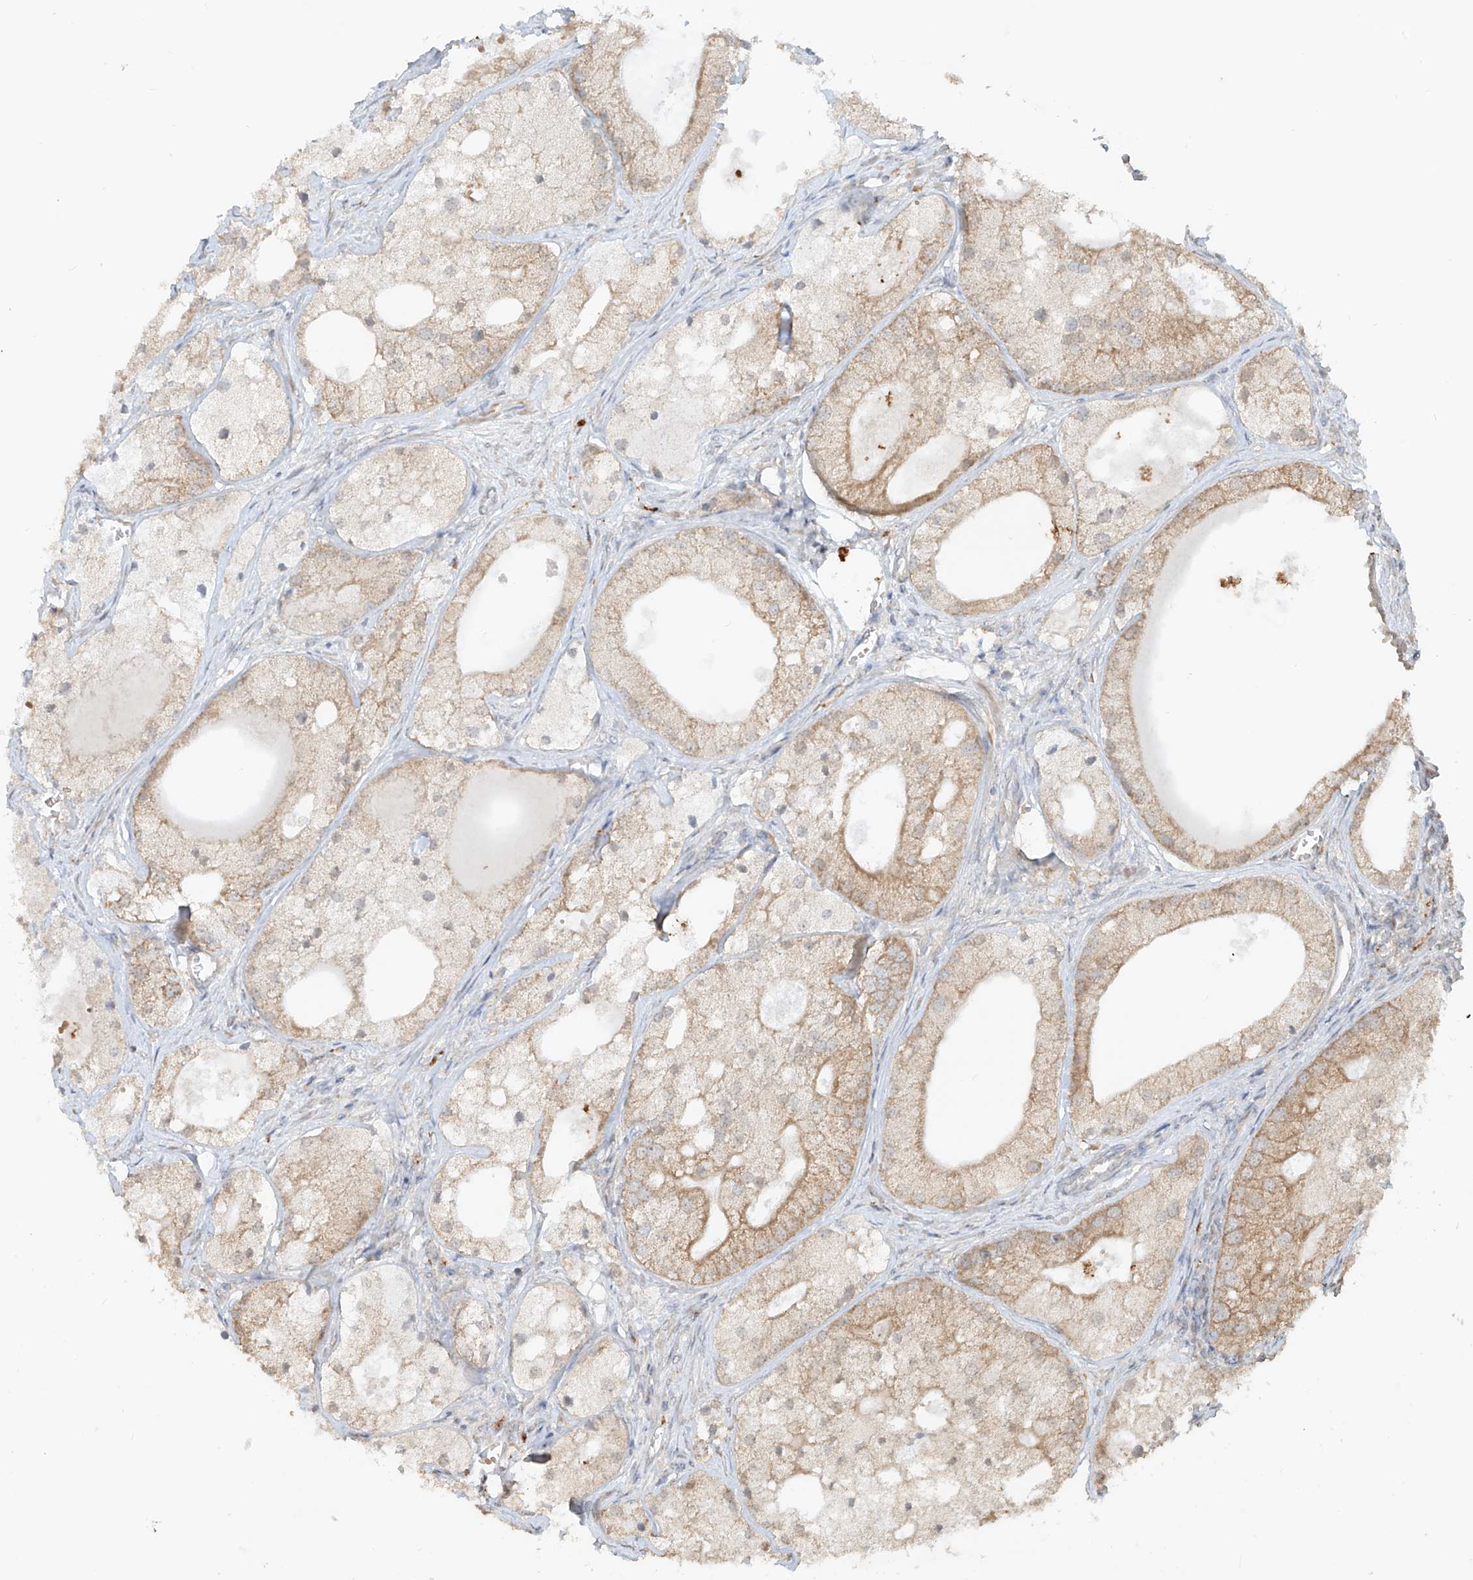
{"staining": {"intensity": "weak", "quantity": ">75%", "location": "cytoplasmic/membranous"}, "tissue": "prostate cancer", "cell_type": "Tumor cells", "image_type": "cancer", "snomed": [{"axis": "morphology", "description": "Adenocarcinoma, Low grade"}, {"axis": "topography", "description": "Prostate"}], "caption": "Immunohistochemical staining of adenocarcinoma (low-grade) (prostate) exhibits low levels of weak cytoplasmic/membranous protein positivity in approximately >75% of tumor cells.", "gene": "MTUS2", "patient": {"sex": "male", "age": 69}}